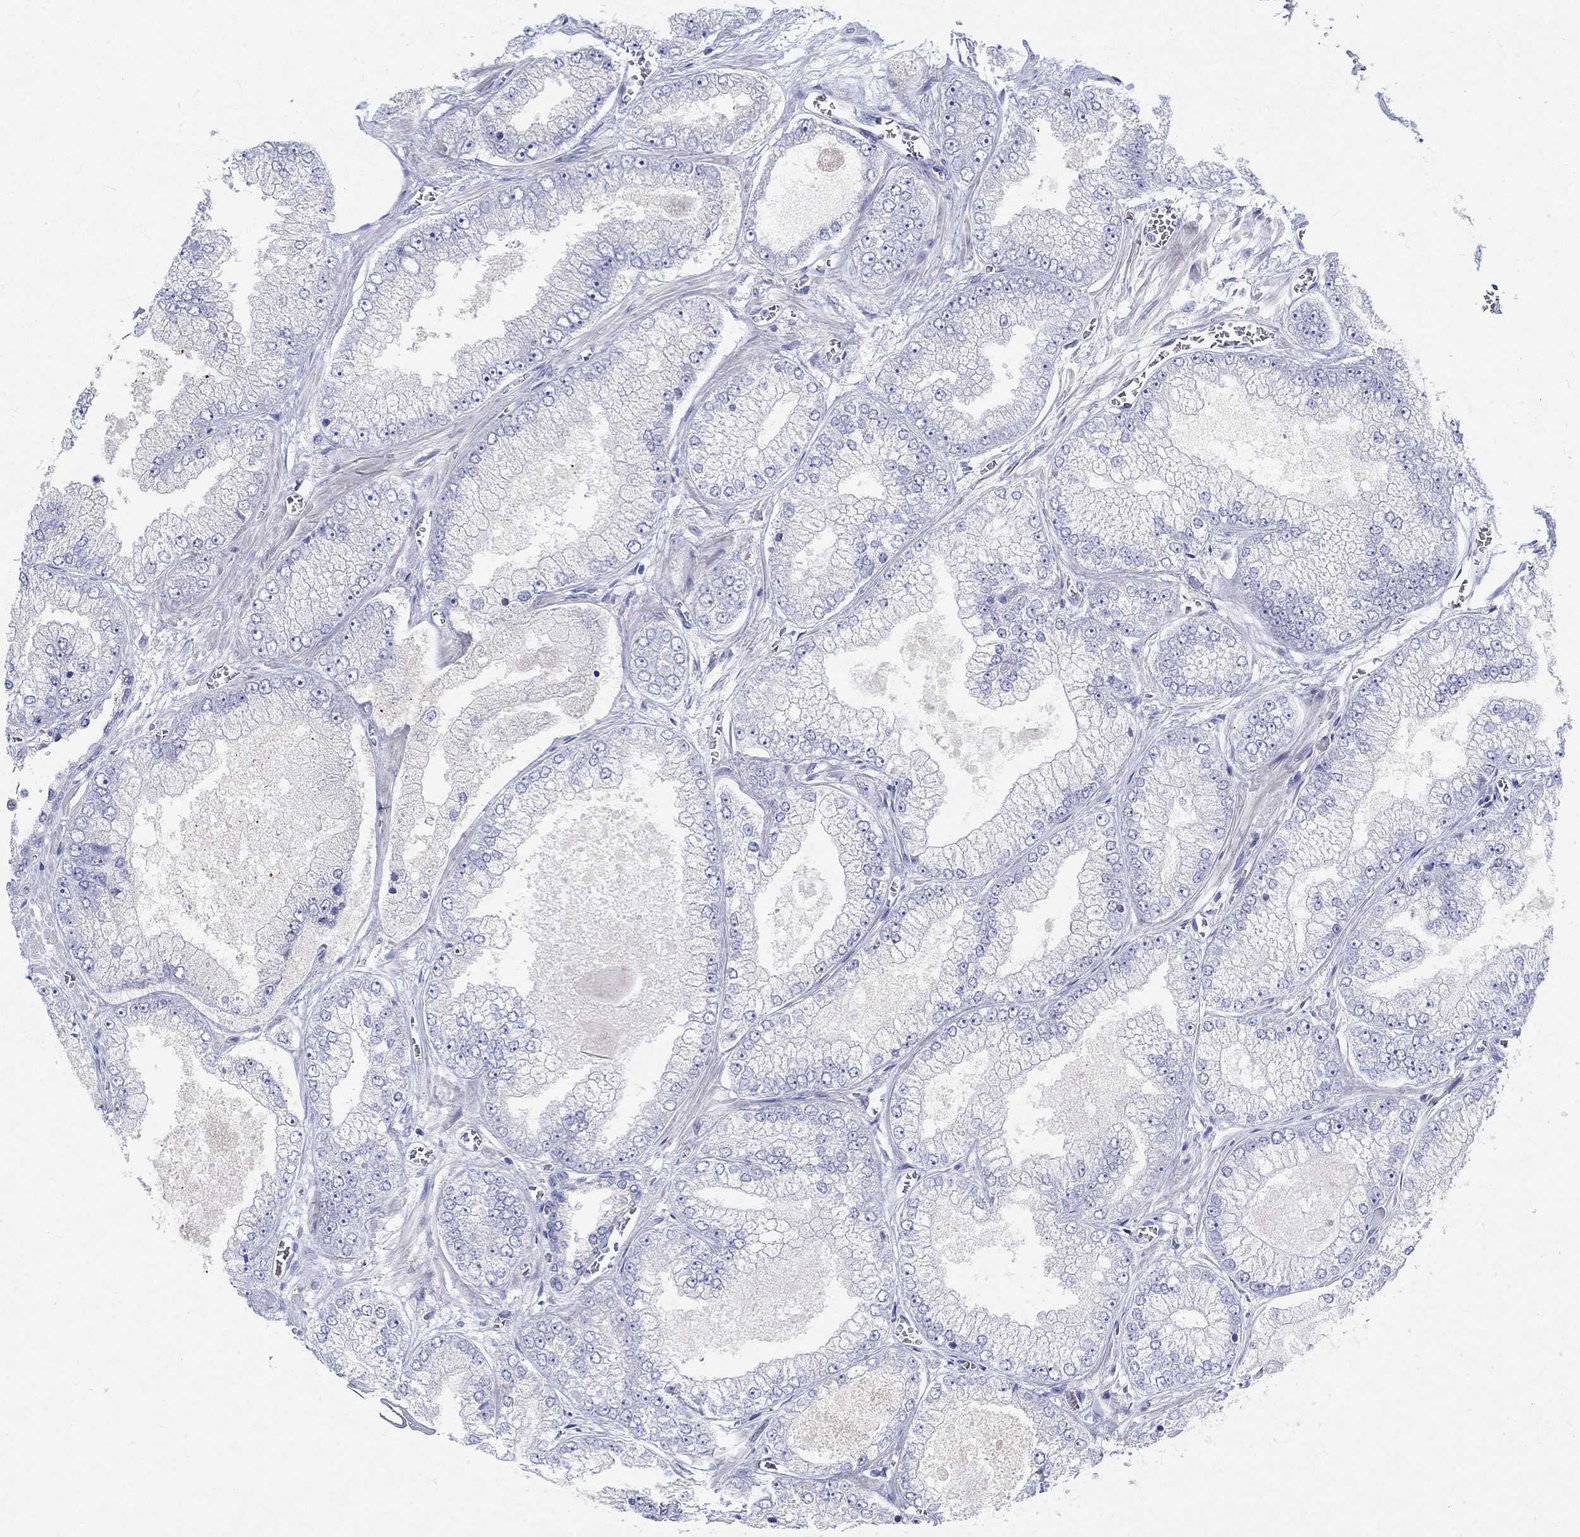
{"staining": {"intensity": "negative", "quantity": "none", "location": "none"}, "tissue": "prostate cancer", "cell_type": "Tumor cells", "image_type": "cancer", "snomed": [{"axis": "morphology", "description": "Adenocarcinoma, Low grade"}, {"axis": "topography", "description": "Prostate"}], "caption": "Image shows no significant protein expression in tumor cells of prostate low-grade adenocarcinoma. (DAB IHC, high magnification).", "gene": "NAV3", "patient": {"sex": "male", "age": 57}}